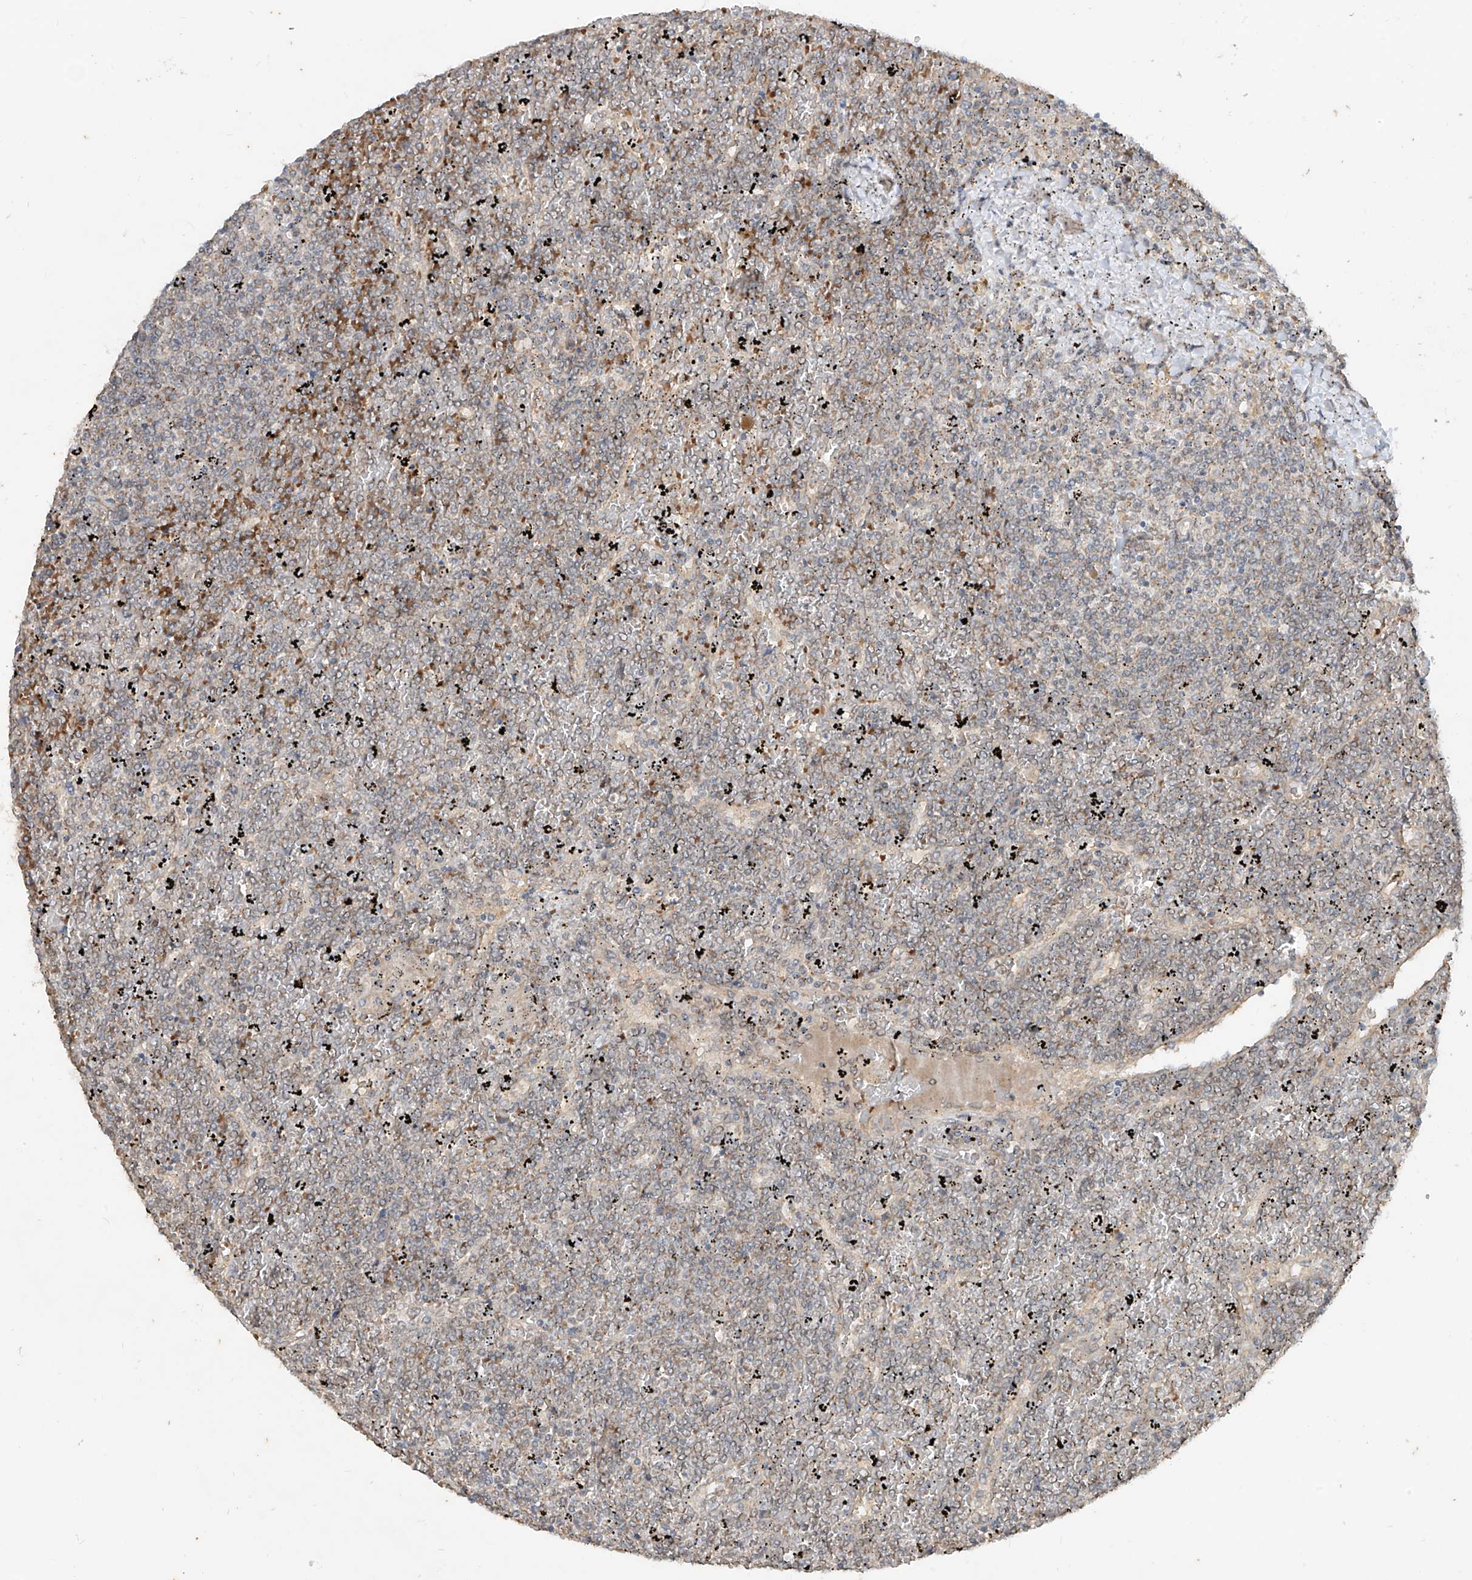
{"staining": {"intensity": "negative", "quantity": "none", "location": "none"}, "tissue": "lymphoma", "cell_type": "Tumor cells", "image_type": "cancer", "snomed": [{"axis": "morphology", "description": "Malignant lymphoma, non-Hodgkin's type, Low grade"}, {"axis": "topography", "description": "Spleen"}], "caption": "High magnification brightfield microscopy of malignant lymphoma, non-Hodgkin's type (low-grade) stained with DAB (3,3'-diaminobenzidine) (brown) and counterstained with hematoxylin (blue): tumor cells show no significant staining. The staining was performed using DAB (3,3'-diaminobenzidine) to visualize the protein expression in brown, while the nuclei were stained in blue with hematoxylin (Magnification: 20x).", "gene": "MTUS2", "patient": {"sex": "female", "age": 19}}